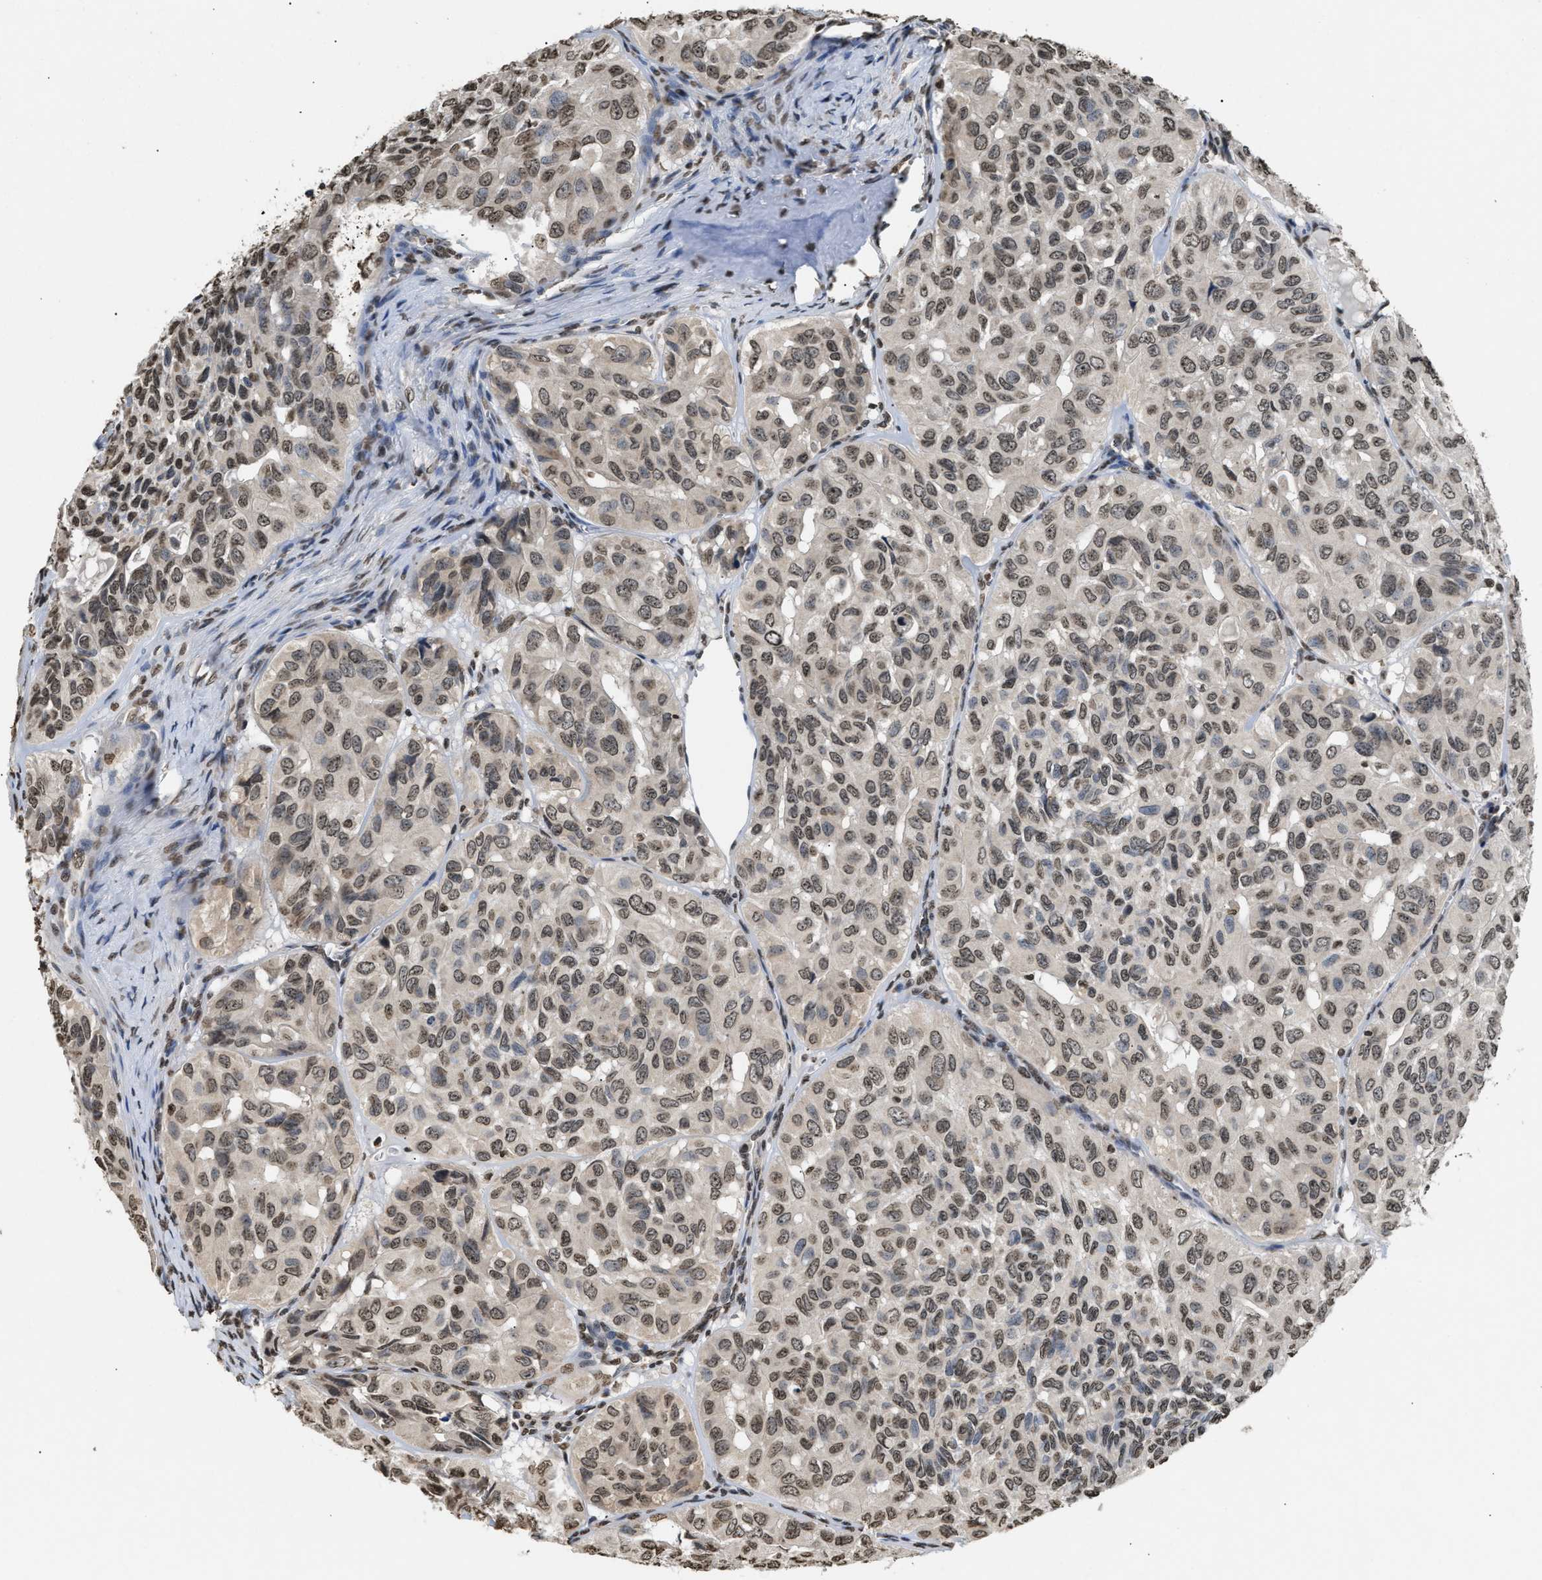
{"staining": {"intensity": "weak", "quantity": ">75%", "location": "nuclear"}, "tissue": "head and neck cancer", "cell_type": "Tumor cells", "image_type": "cancer", "snomed": [{"axis": "morphology", "description": "Adenocarcinoma, NOS"}, {"axis": "topography", "description": "Salivary gland, NOS"}, {"axis": "topography", "description": "Head-Neck"}], "caption": "The micrograph reveals a brown stain indicating the presence of a protein in the nuclear of tumor cells in head and neck adenocarcinoma.", "gene": "DNASE1L3", "patient": {"sex": "female", "age": 76}}